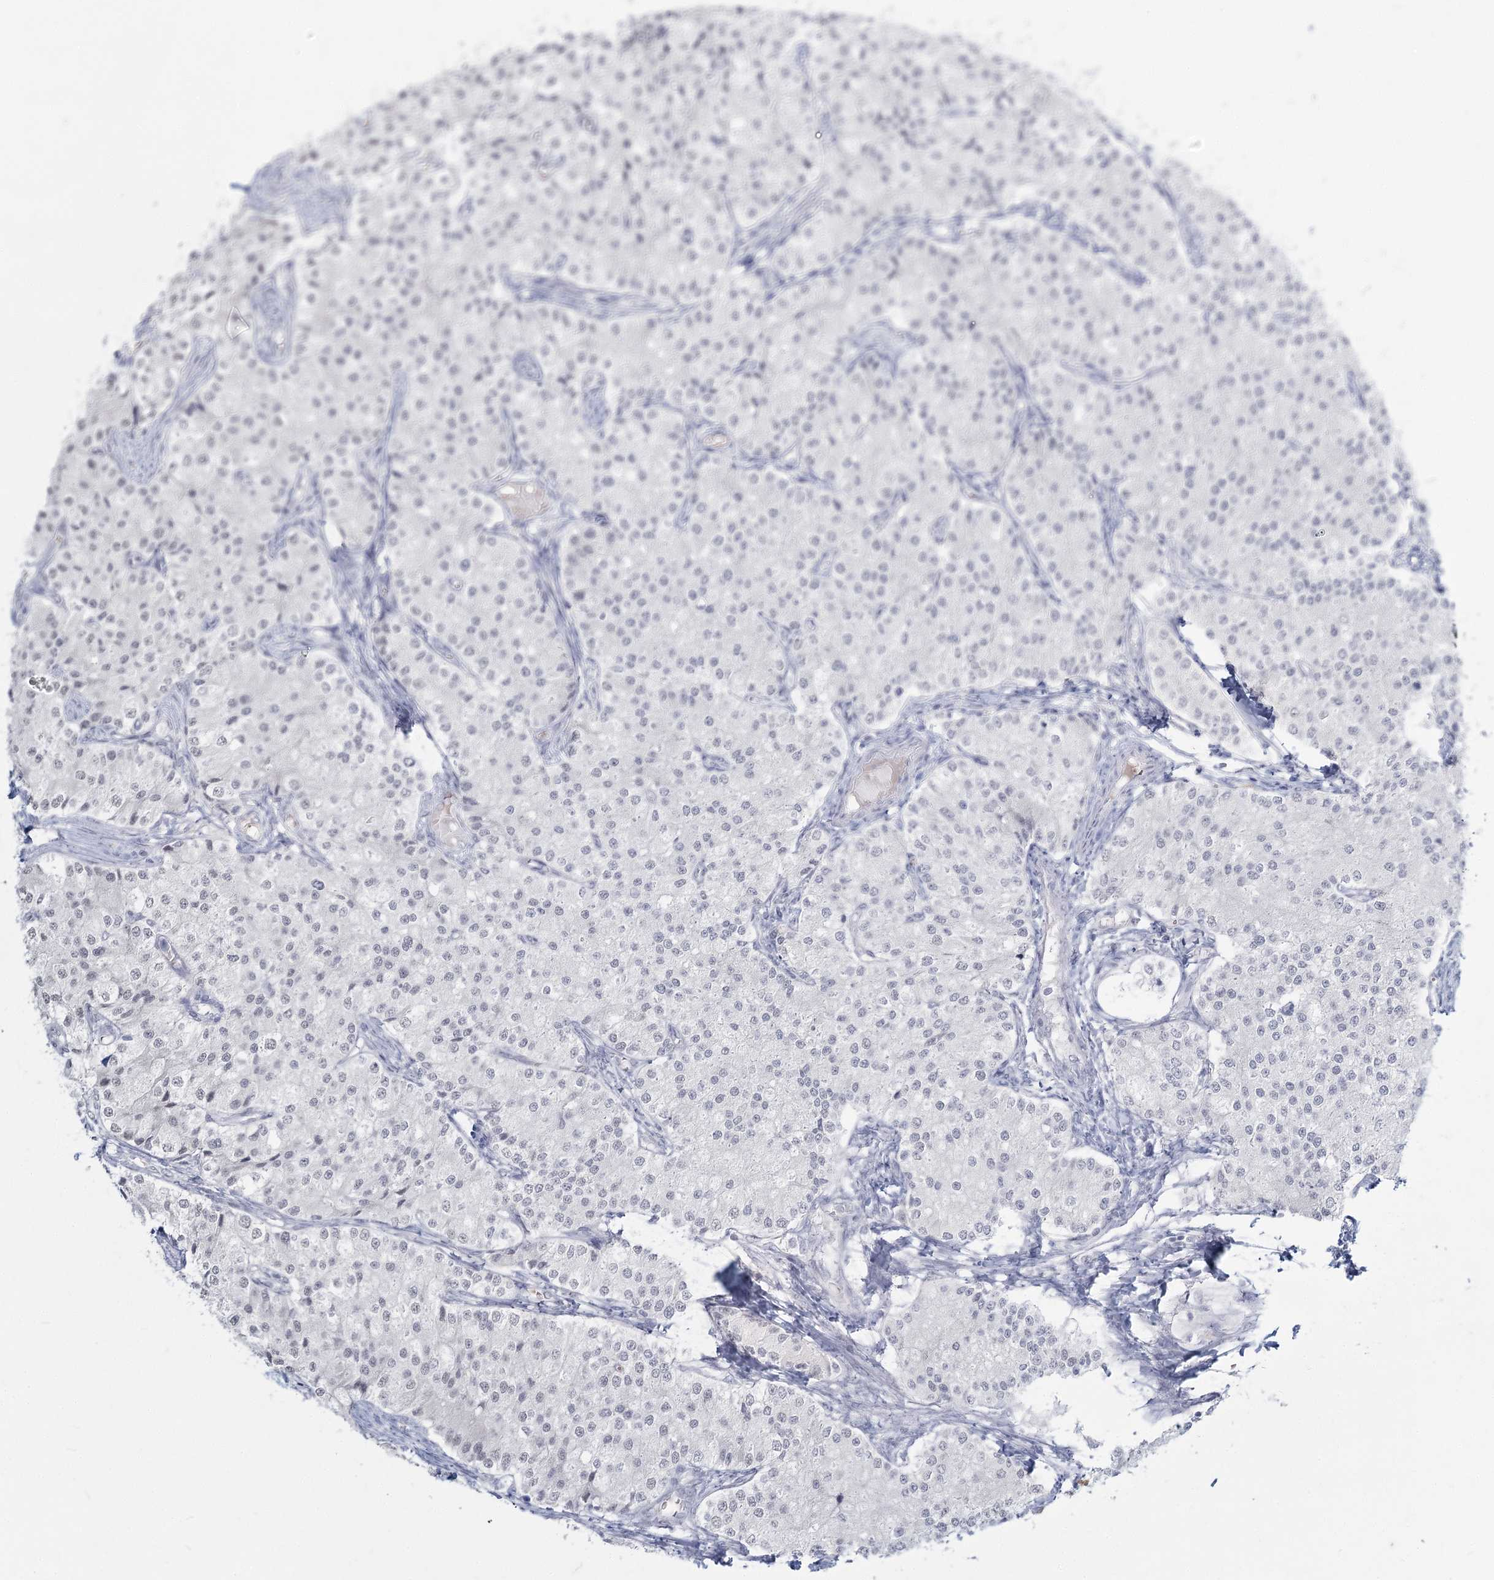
{"staining": {"intensity": "negative", "quantity": "none", "location": "none"}, "tissue": "carcinoid", "cell_type": "Tumor cells", "image_type": "cancer", "snomed": [{"axis": "morphology", "description": "Carcinoid, malignant, NOS"}, {"axis": "topography", "description": "Colon"}], "caption": "A high-resolution image shows immunohistochemistry staining of carcinoid, which shows no significant staining in tumor cells. The staining was performed using DAB (3,3'-diaminobenzidine) to visualize the protein expression in brown, while the nuclei were stained in blue with hematoxylin (Magnification: 20x).", "gene": "LY6G5C", "patient": {"sex": "female", "age": 52}}